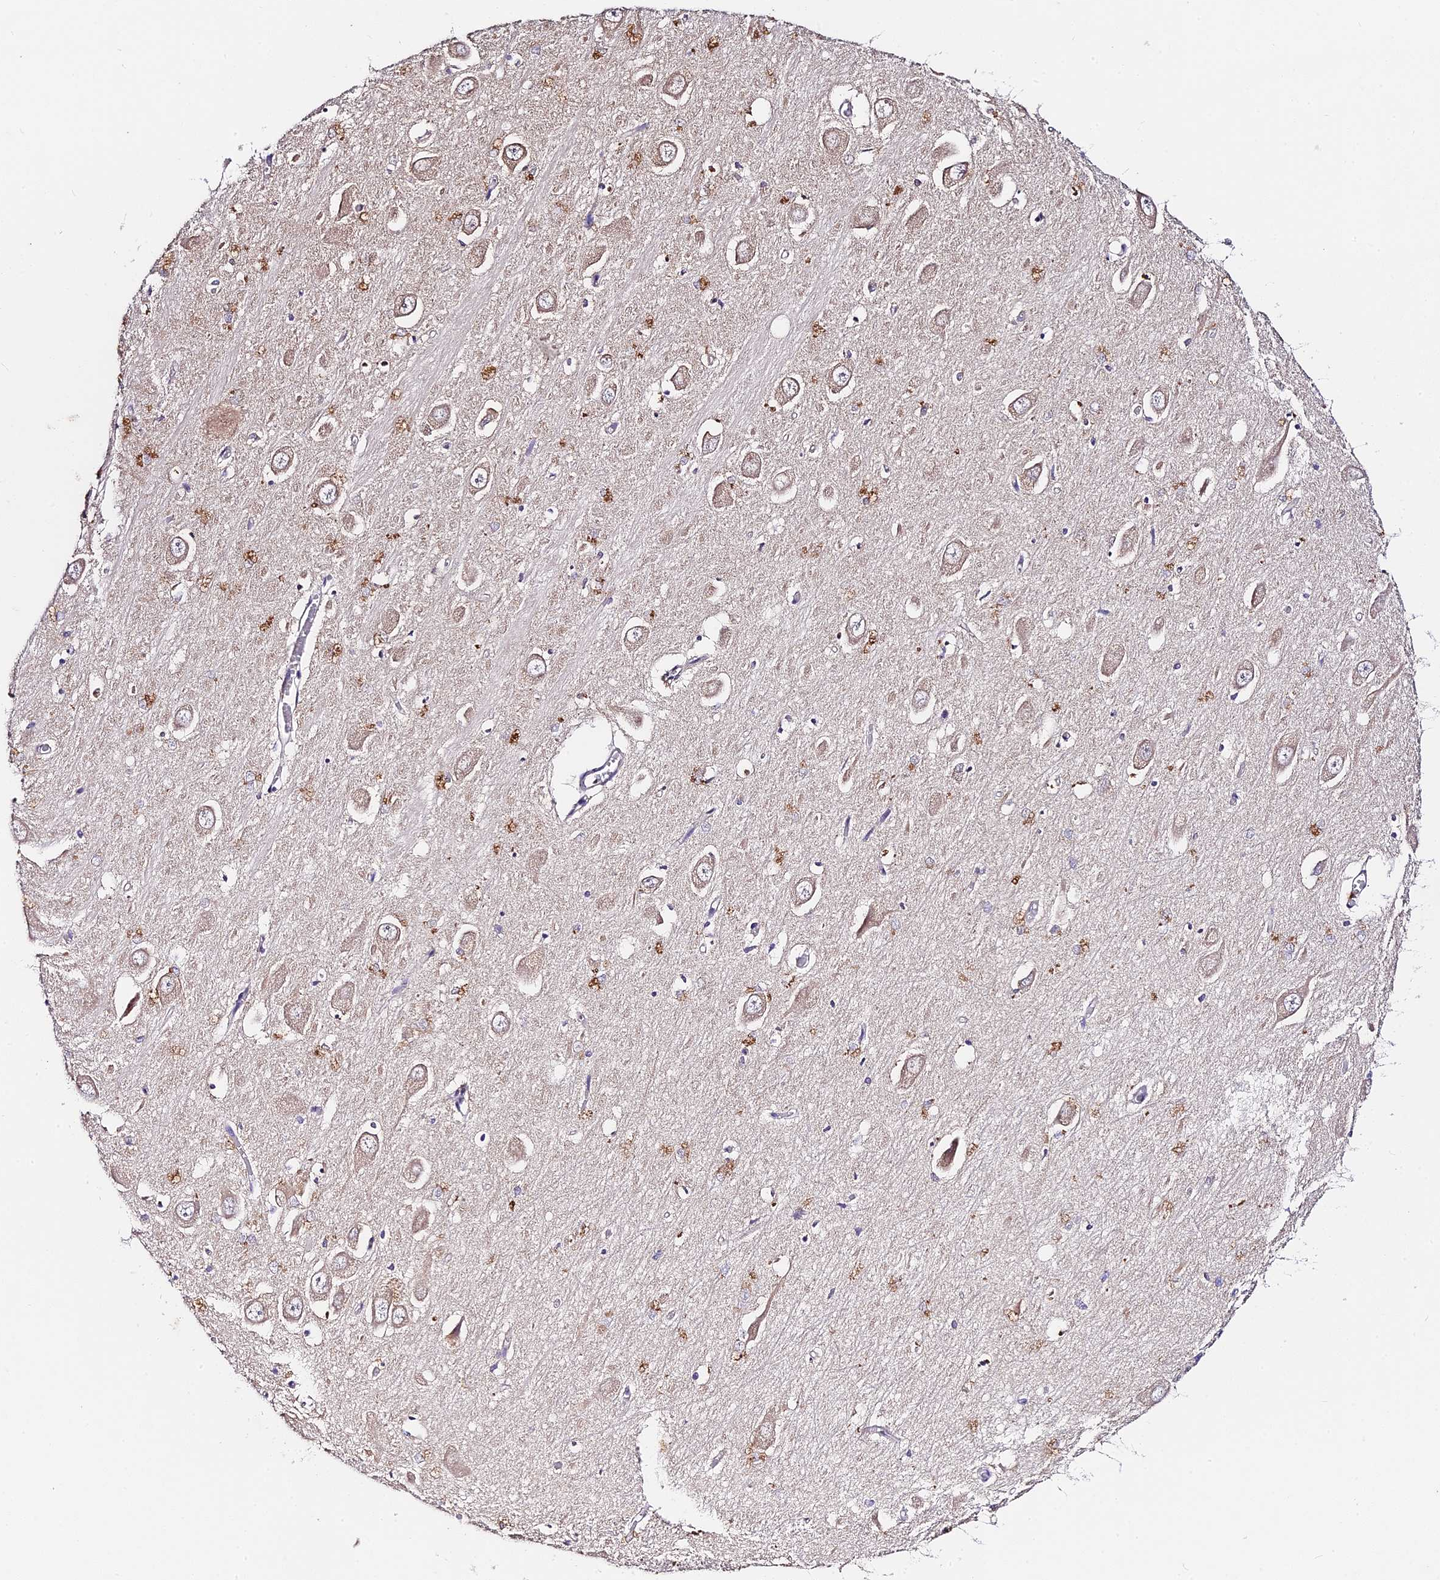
{"staining": {"intensity": "moderate", "quantity": "25%-75%", "location": "cytoplasmic/membranous"}, "tissue": "hippocampus", "cell_type": "Glial cells", "image_type": "normal", "snomed": [{"axis": "morphology", "description": "Normal tissue, NOS"}, {"axis": "topography", "description": "Hippocampus"}], "caption": "A medium amount of moderate cytoplasmic/membranous expression is identified in about 25%-75% of glial cells in benign hippocampus. Immunohistochemistry stains the protein in brown and the nuclei are stained blue.", "gene": "C3orf20", "patient": {"sex": "male", "age": 70}}